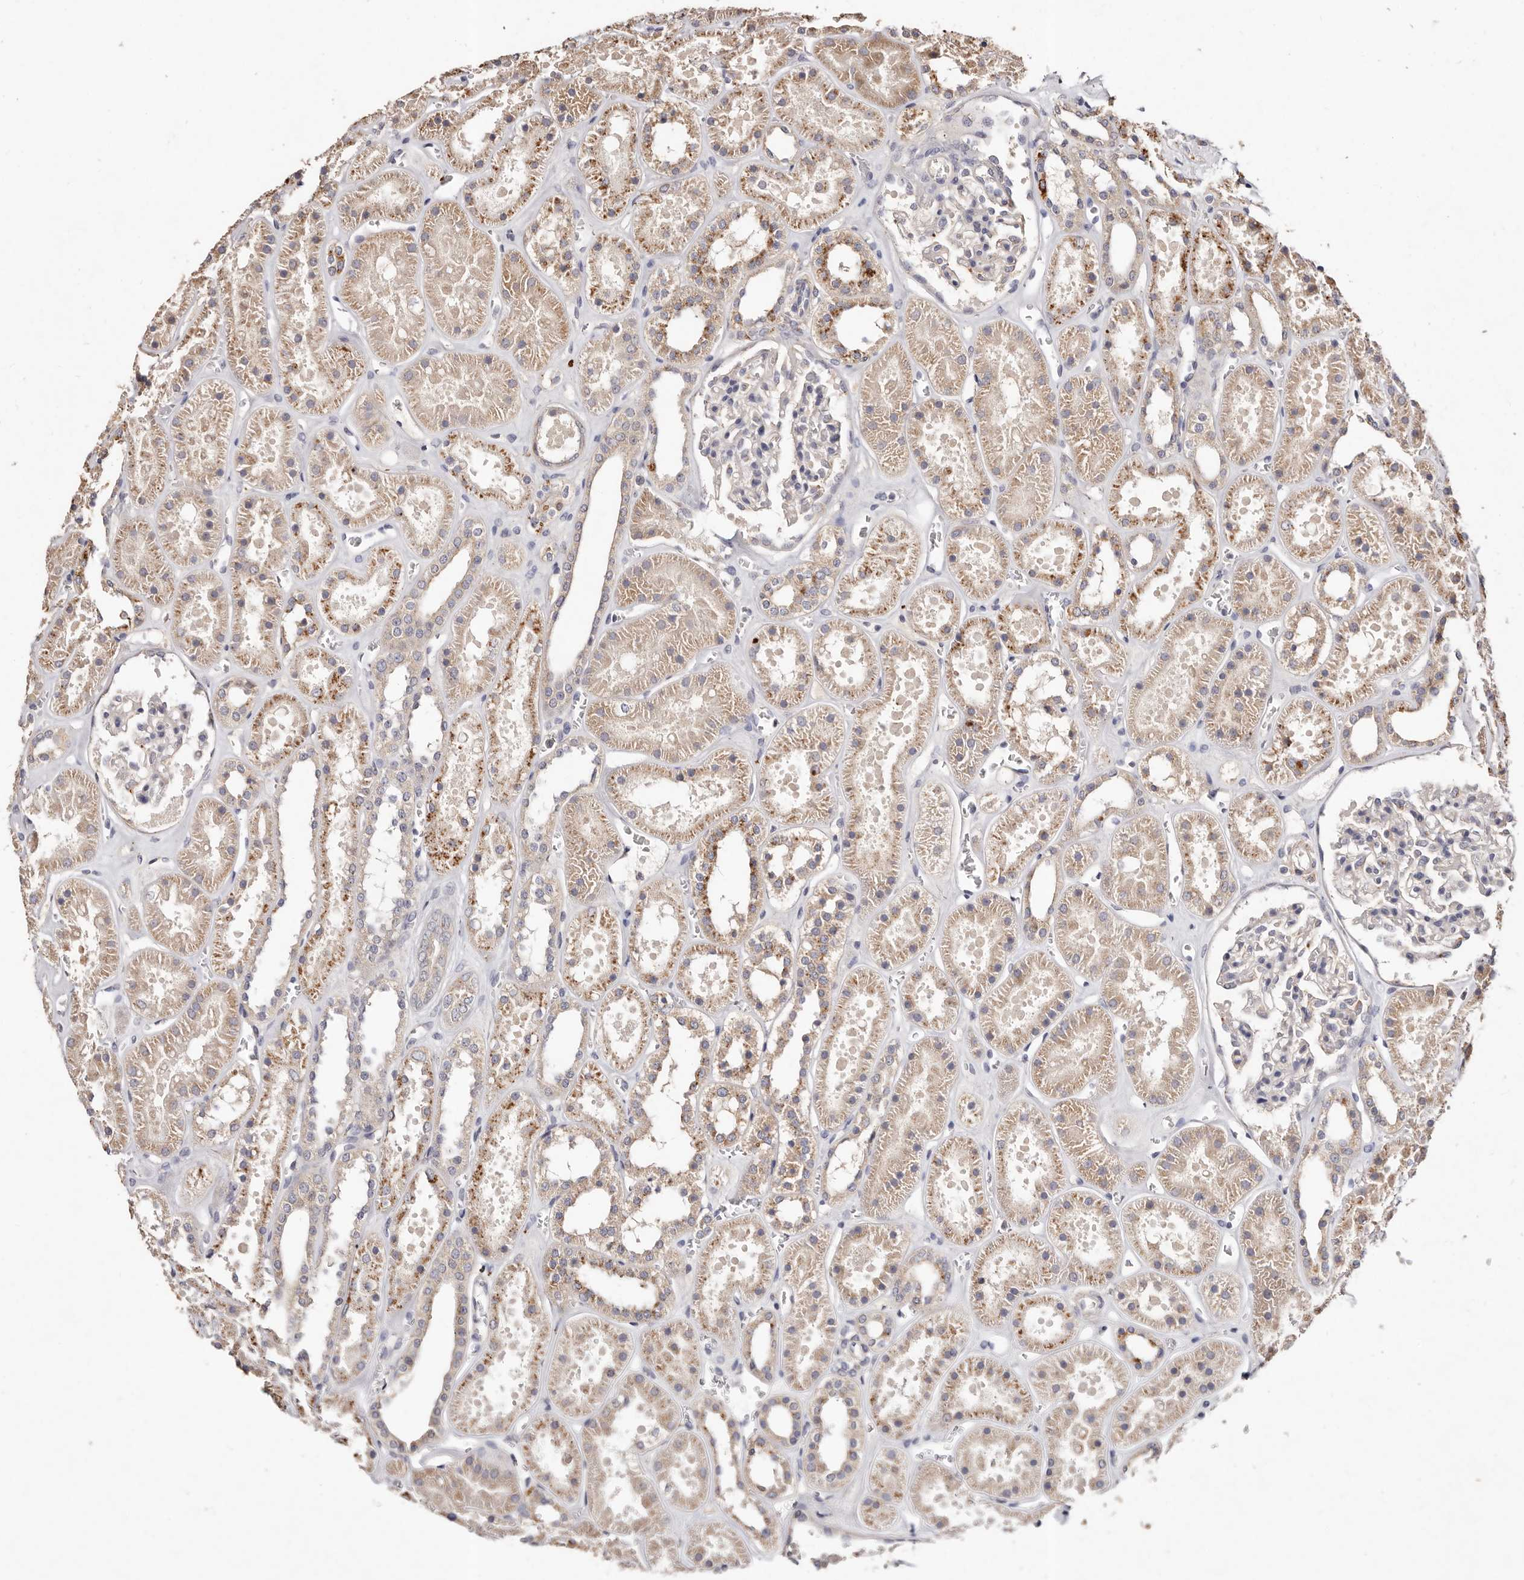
{"staining": {"intensity": "negative", "quantity": "none", "location": "none"}, "tissue": "kidney", "cell_type": "Cells in glomeruli", "image_type": "normal", "snomed": [{"axis": "morphology", "description": "Normal tissue, NOS"}, {"axis": "topography", "description": "Kidney"}], "caption": "Cells in glomeruli show no significant protein expression in benign kidney. (Brightfield microscopy of DAB IHC at high magnification).", "gene": "THBS3", "patient": {"sex": "female", "age": 41}}